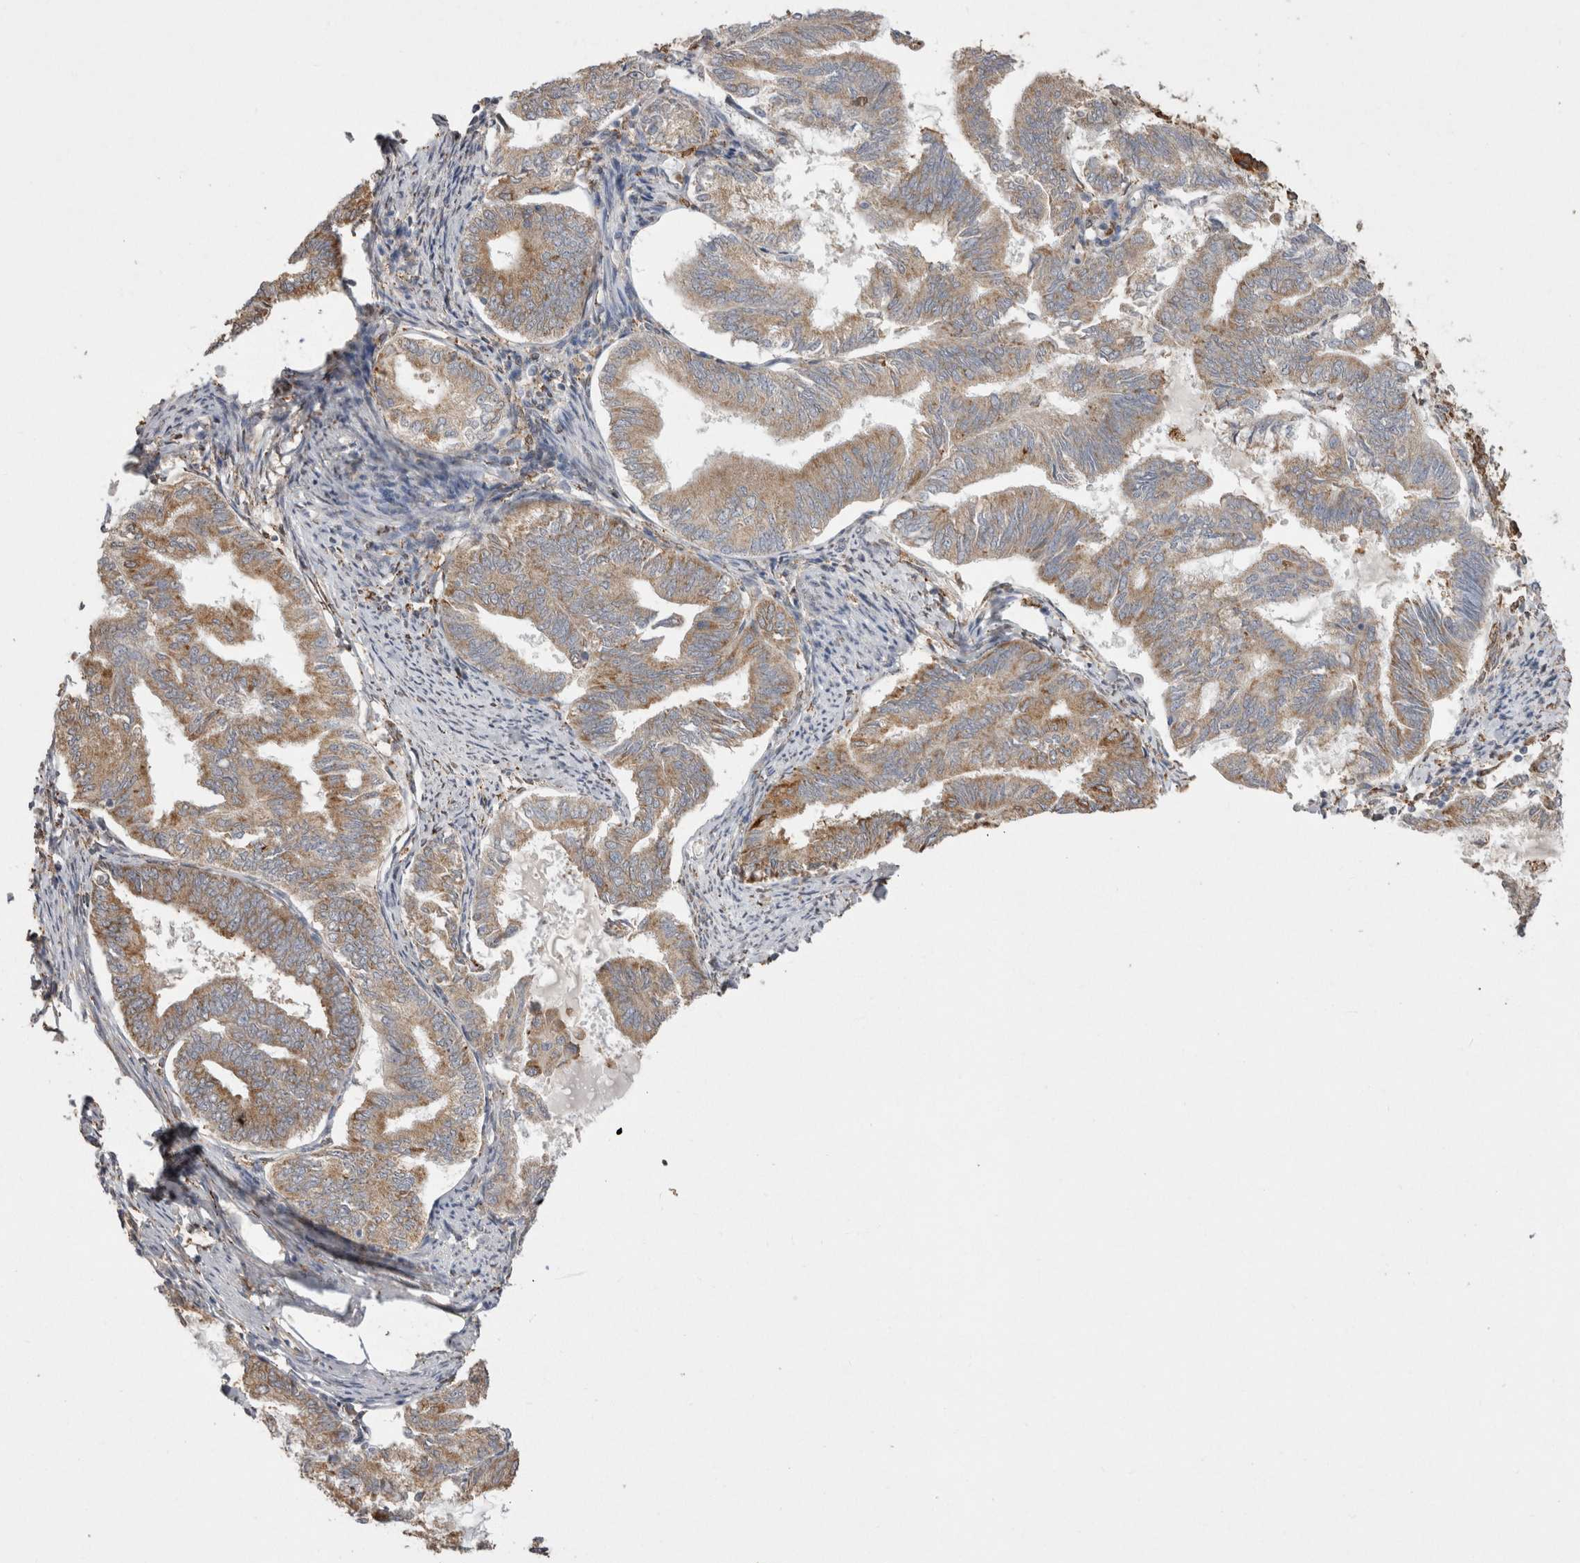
{"staining": {"intensity": "moderate", "quantity": ">75%", "location": "cytoplasmic/membranous"}, "tissue": "endometrial cancer", "cell_type": "Tumor cells", "image_type": "cancer", "snomed": [{"axis": "morphology", "description": "Adenocarcinoma, NOS"}, {"axis": "topography", "description": "Endometrium"}], "caption": "IHC staining of endometrial cancer (adenocarcinoma), which reveals medium levels of moderate cytoplasmic/membranous expression in approximately >75% of tumor cells indicating moderate cytoplasmic/membranous protein expression. The staining was performed using DAB (3,3'-diaminobenzidine) (brown) for protein detection and nuclei were counterstained in hematoxylin (blue).", "gene": "LRPAP1", "patient": {"sex": "female", "age": 86}}